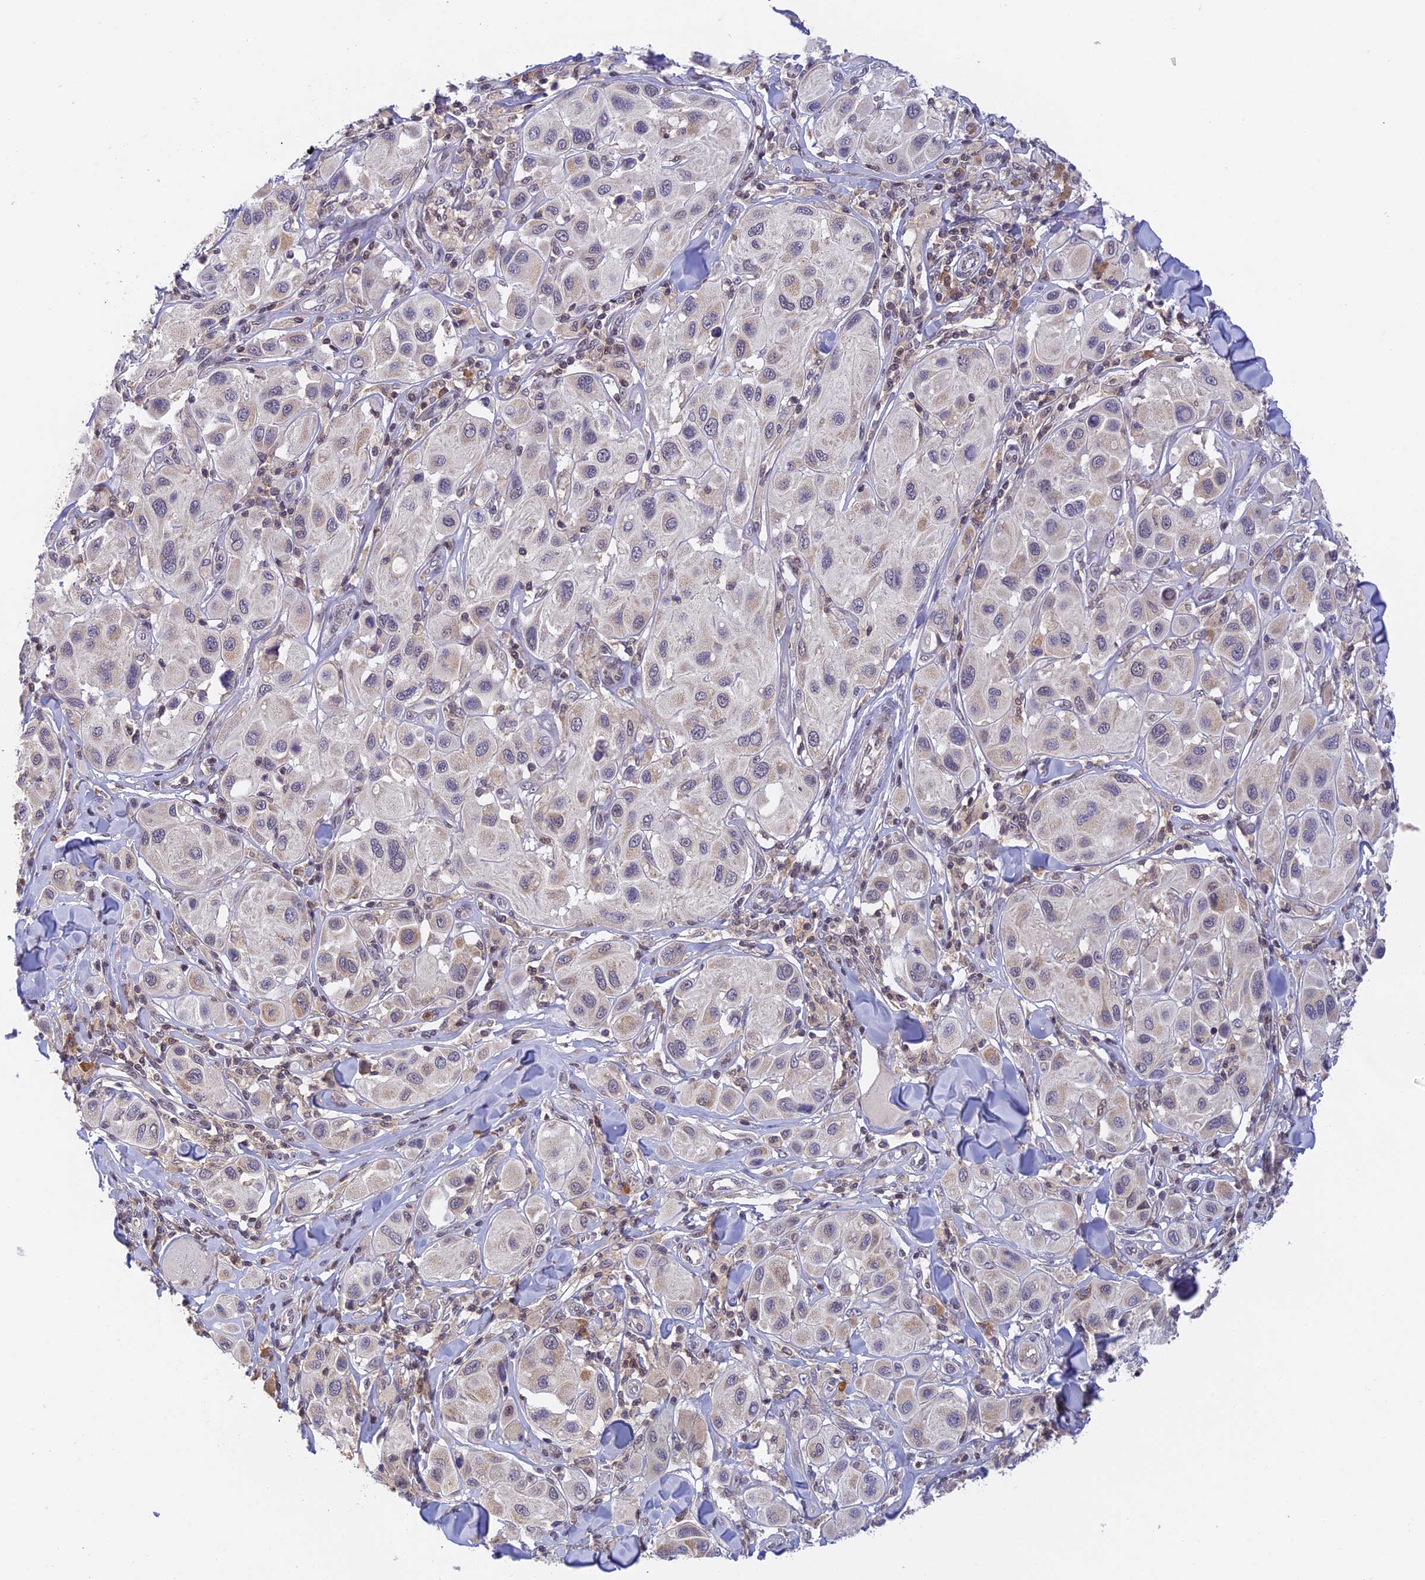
{"staining": {"intensity": "weak", "quantity": "<25%", "location": "cytoplasmic/membranous"}, "tissue": "melanoma", "cell_type": "Tumor cells", "image_type": "cancer", "snomed": [{"axis": "morphology", "description": "Malignant melanoma, Metastatic site"}, {"axis": "topography", "description": "Skin"}], "caption": "Protein analysis of malignant melanoma (metastatic site) shows no significant positivity in tumor cells. (DAB (3,3'-diaminobenzidine) immunohistochemistry (IHC) with hematoxylin counter stain).", "gene": "PEX16", "patient": {"sex": "male", "age": 41}}